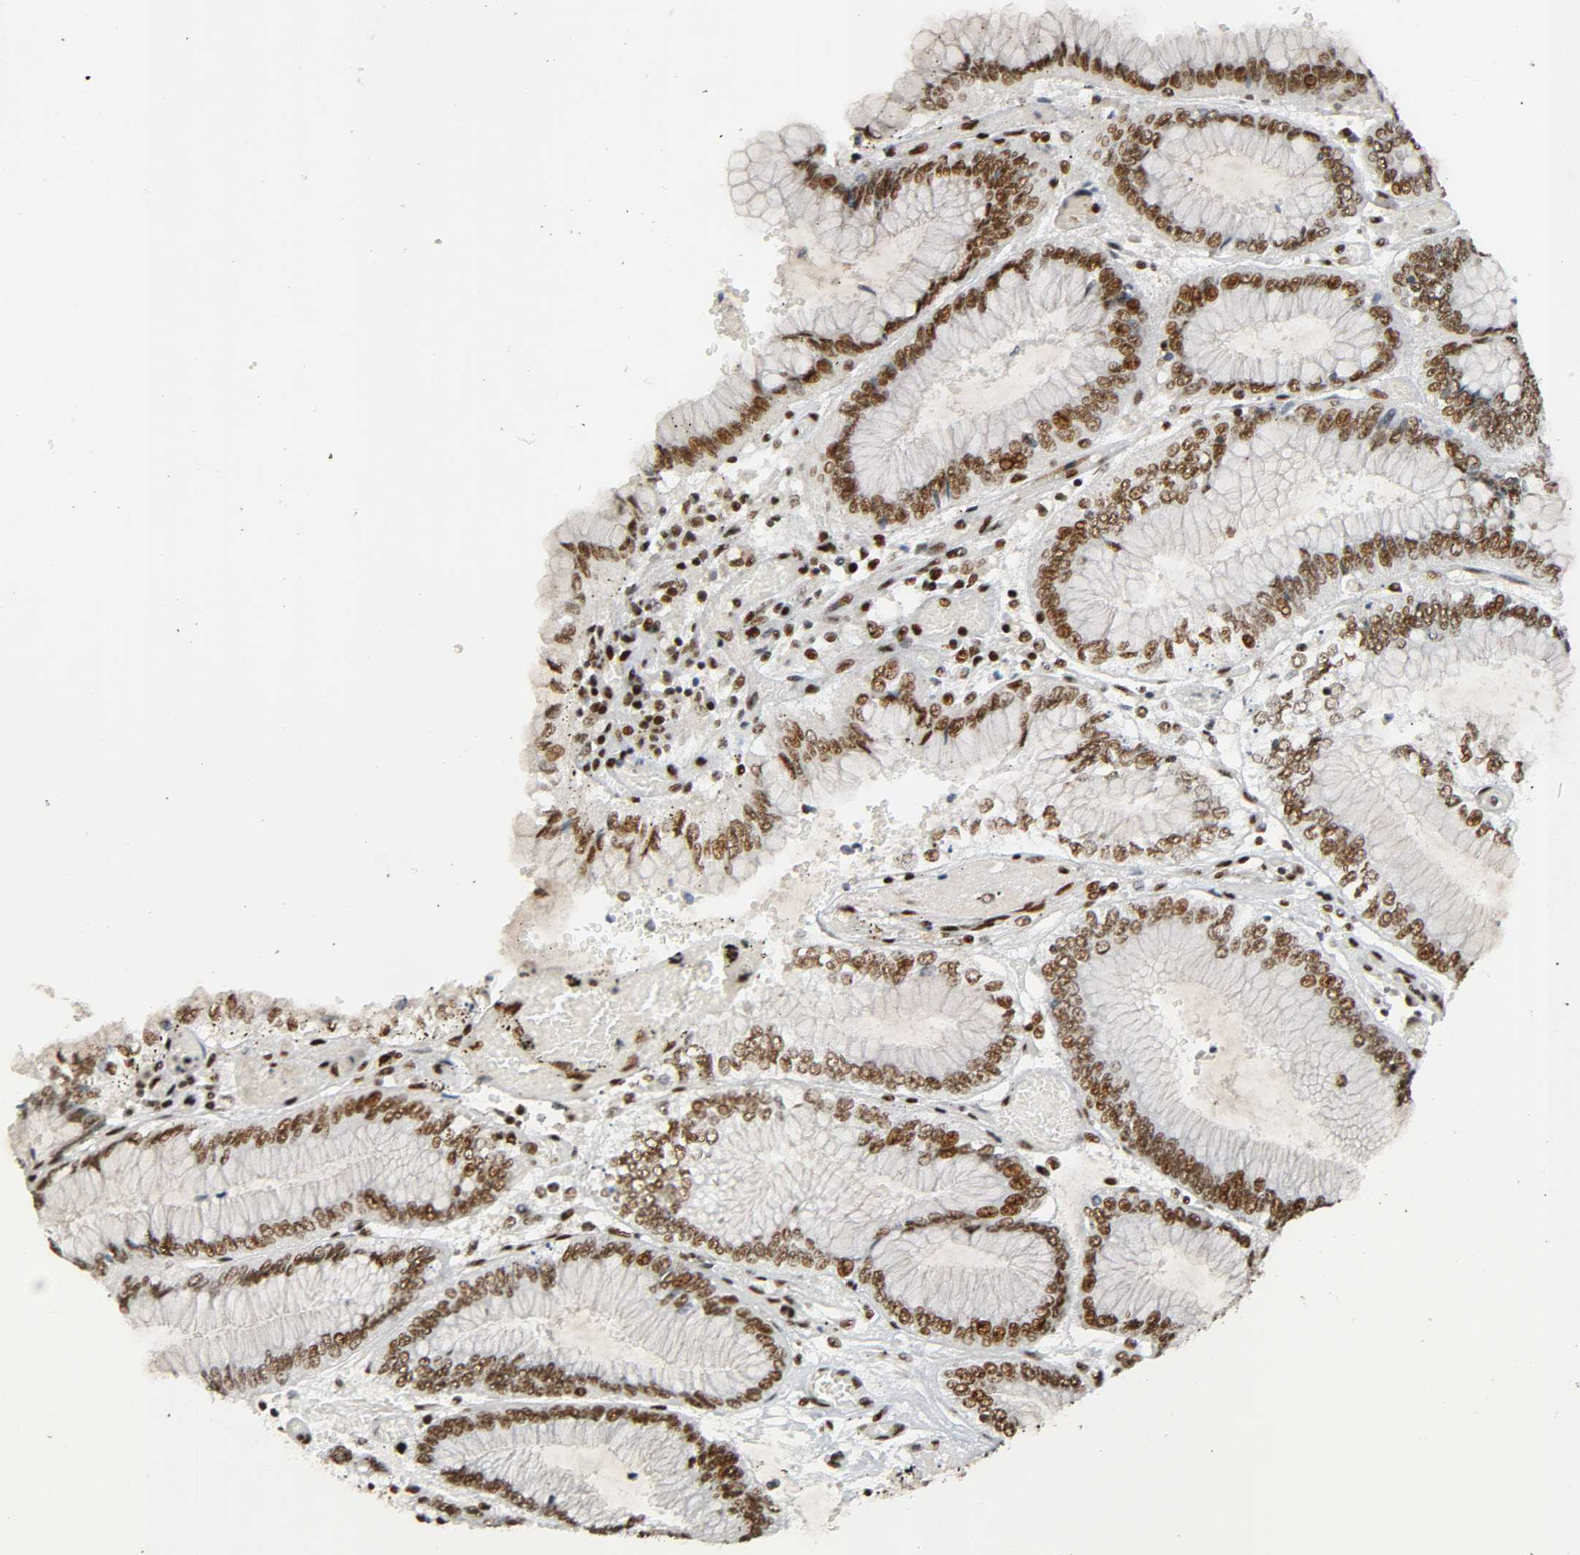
{"staining": {"intensity": "strong", "quantity": ">75%", "location": "nuclear"}, "tissue": "stomach cancer", "cell_type": "Tumor cells", "image_type": "cancer", "snomed": [{"axis": "morphology", "description": "Normal tissue, NOS"}, {"axis": "morphology", "description": "Adenocarcinoma, NOS"}, {"axis": "topography", "description": "Stomach, upper"}, {"axis": "topography", "description": "Stomach"}], "caption": "Immunohistochemistry of human stomach adenocarcinoma displays high levels of strong nuclear staining in approximately >75% of tumor cells. (DAB IHC with brightfield microscopy, high magnification).", "gene": "CDK9", "patient": {"sex": "male", "age": 76}}